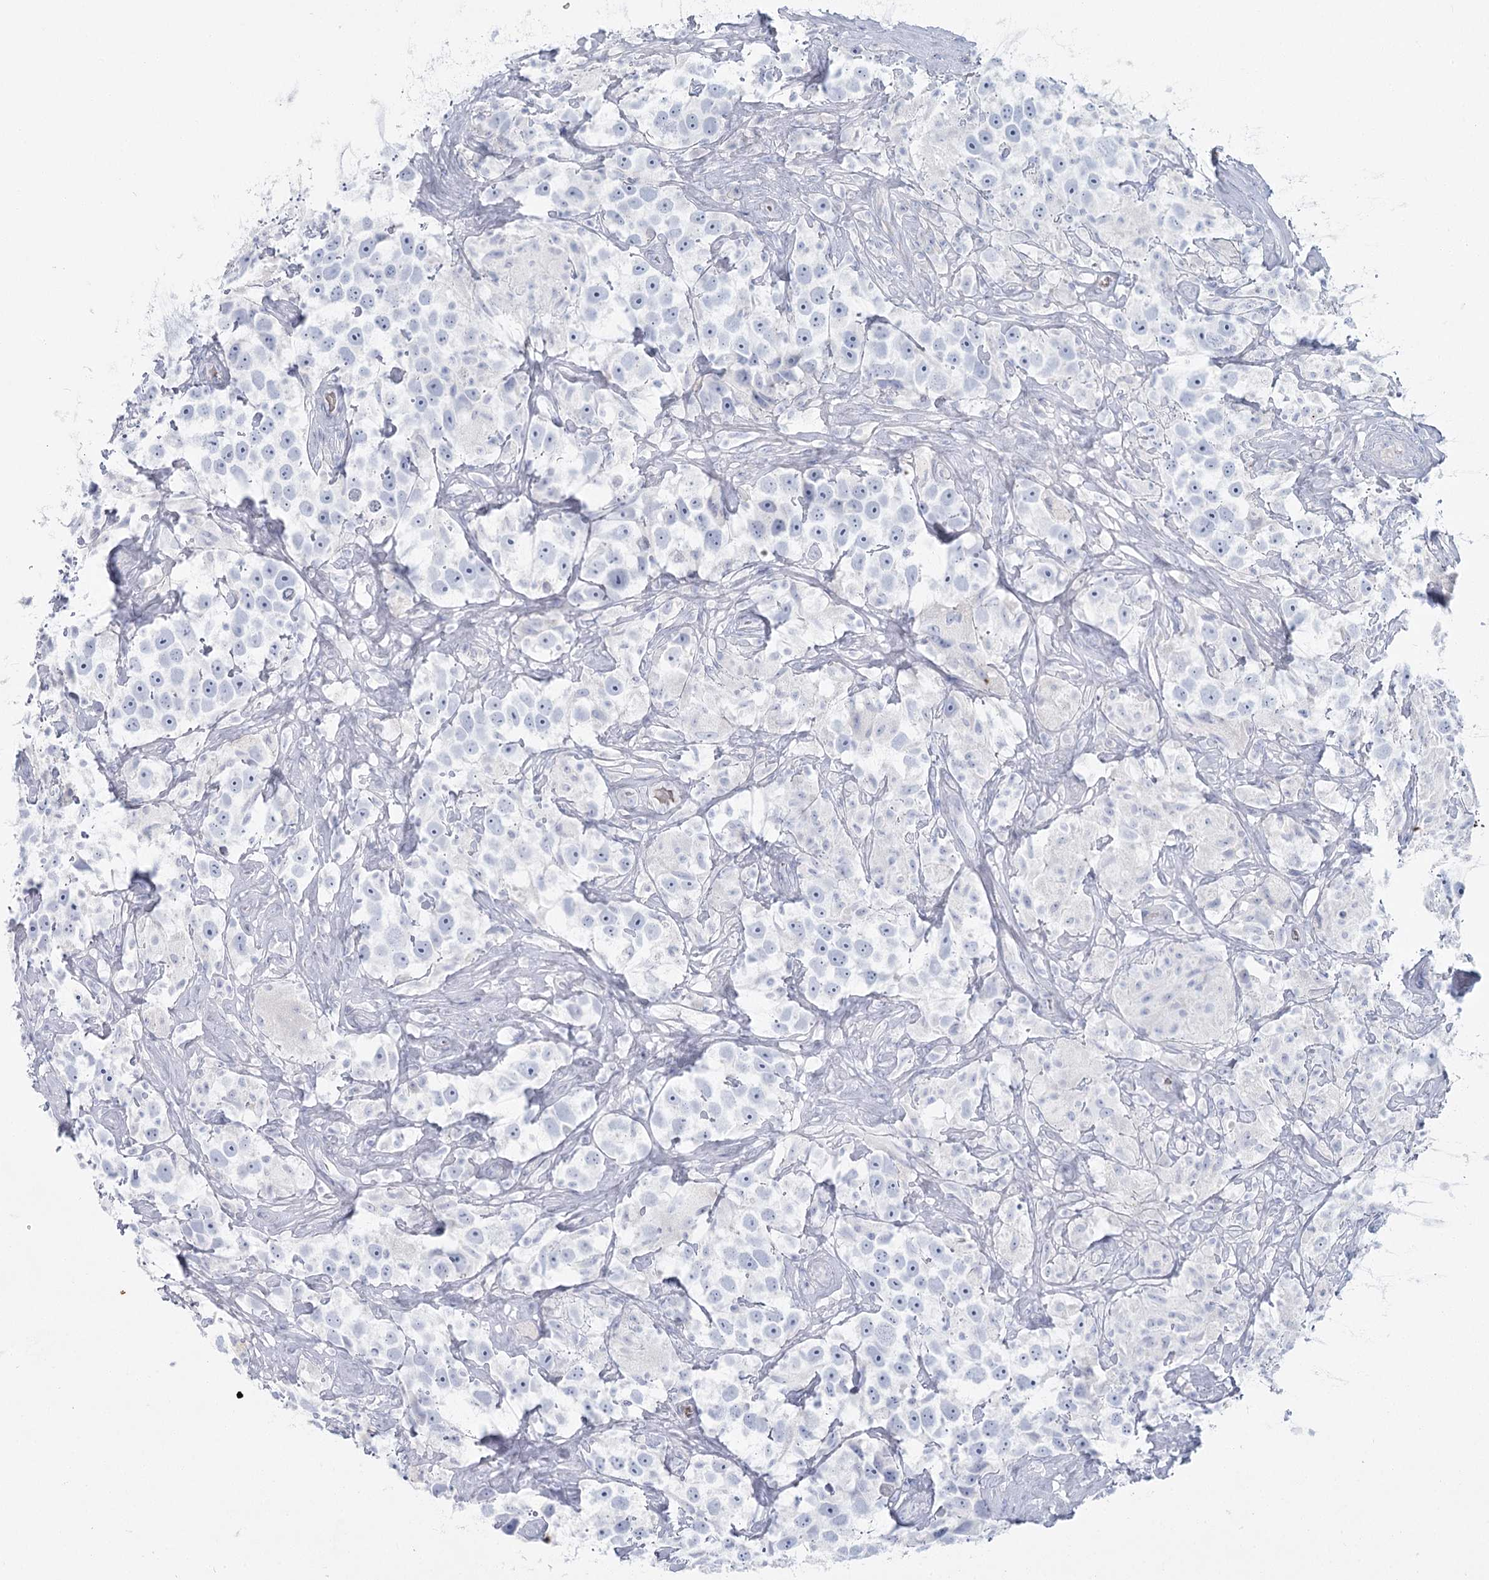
{"staining": {"intensity": "negative", "quantity": "none", "location": "none"}, "tissue": "testis cancer", "cell_type": "Tumor cells", "image_type": "cancer", "snomed": [{"axis": "morphology", "description": "Seminoma, NOS"}, {"axis": "topography", "description": "Testis"}], "caption": "Tumor cells show no significant positivity in testis cancer.", "gene": "IFIT5", "patient": {"sex": "male", "age": 49}}